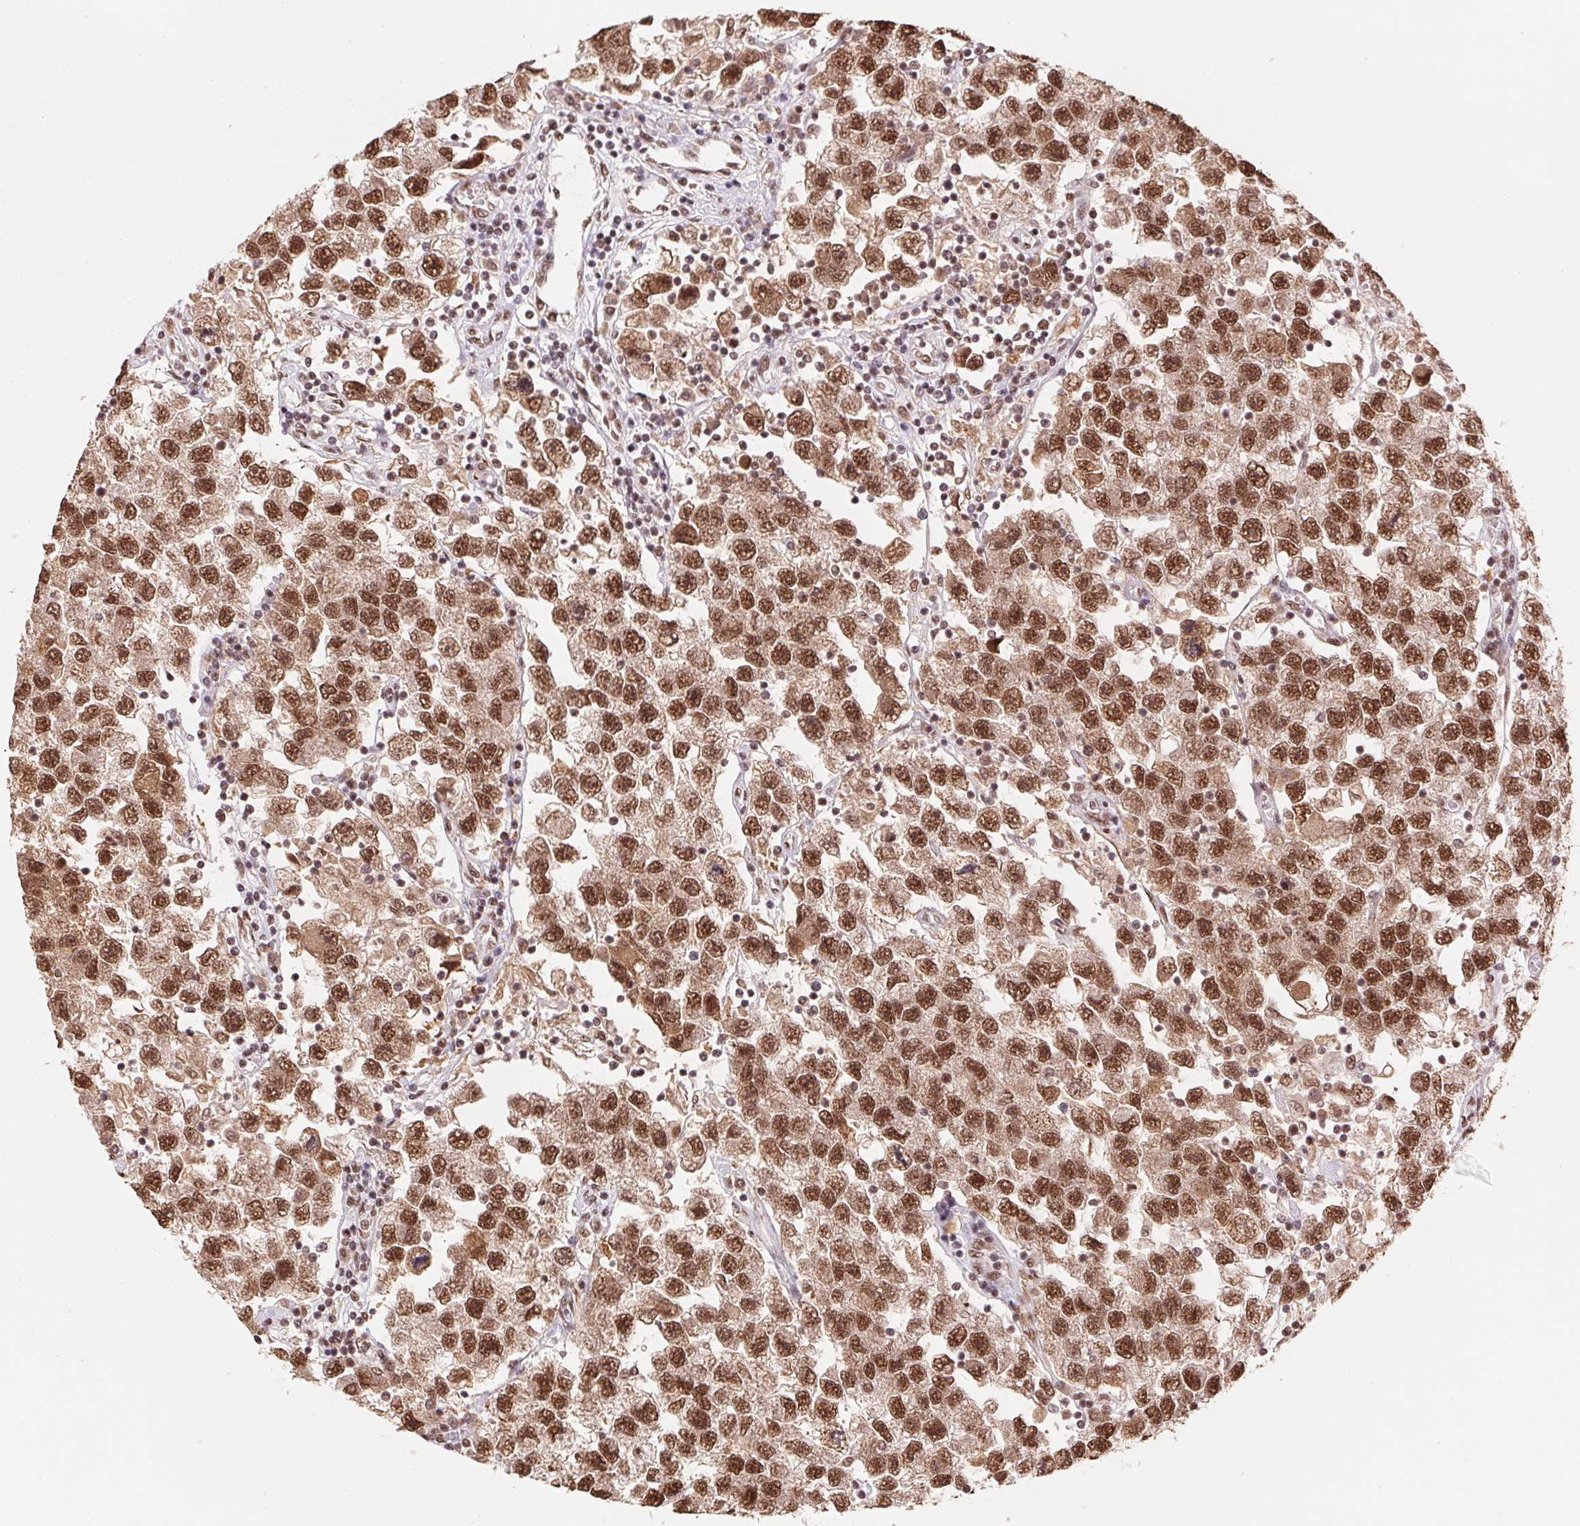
{"staining": {"intensity": "moderate", "quantity": ">75%", "location": "cytoplasmic/membranous,nuclear"}, "tissue": "testis cancer", "cell_type": "Tumor cells", "image_type": "cancer", "snomed": [{"axis": "morphology", "description": "Seminoma, NOS"}, {"axis": "topography", "description": "Testis"}], "caption": "Seminoma (testis) tissue displays moderate cytoplasmic/membranous and nuclear positivity in approximately >75% of tumor cells", "gene": "SNRPG", "patient": {"sex": "male", "age": 26}}